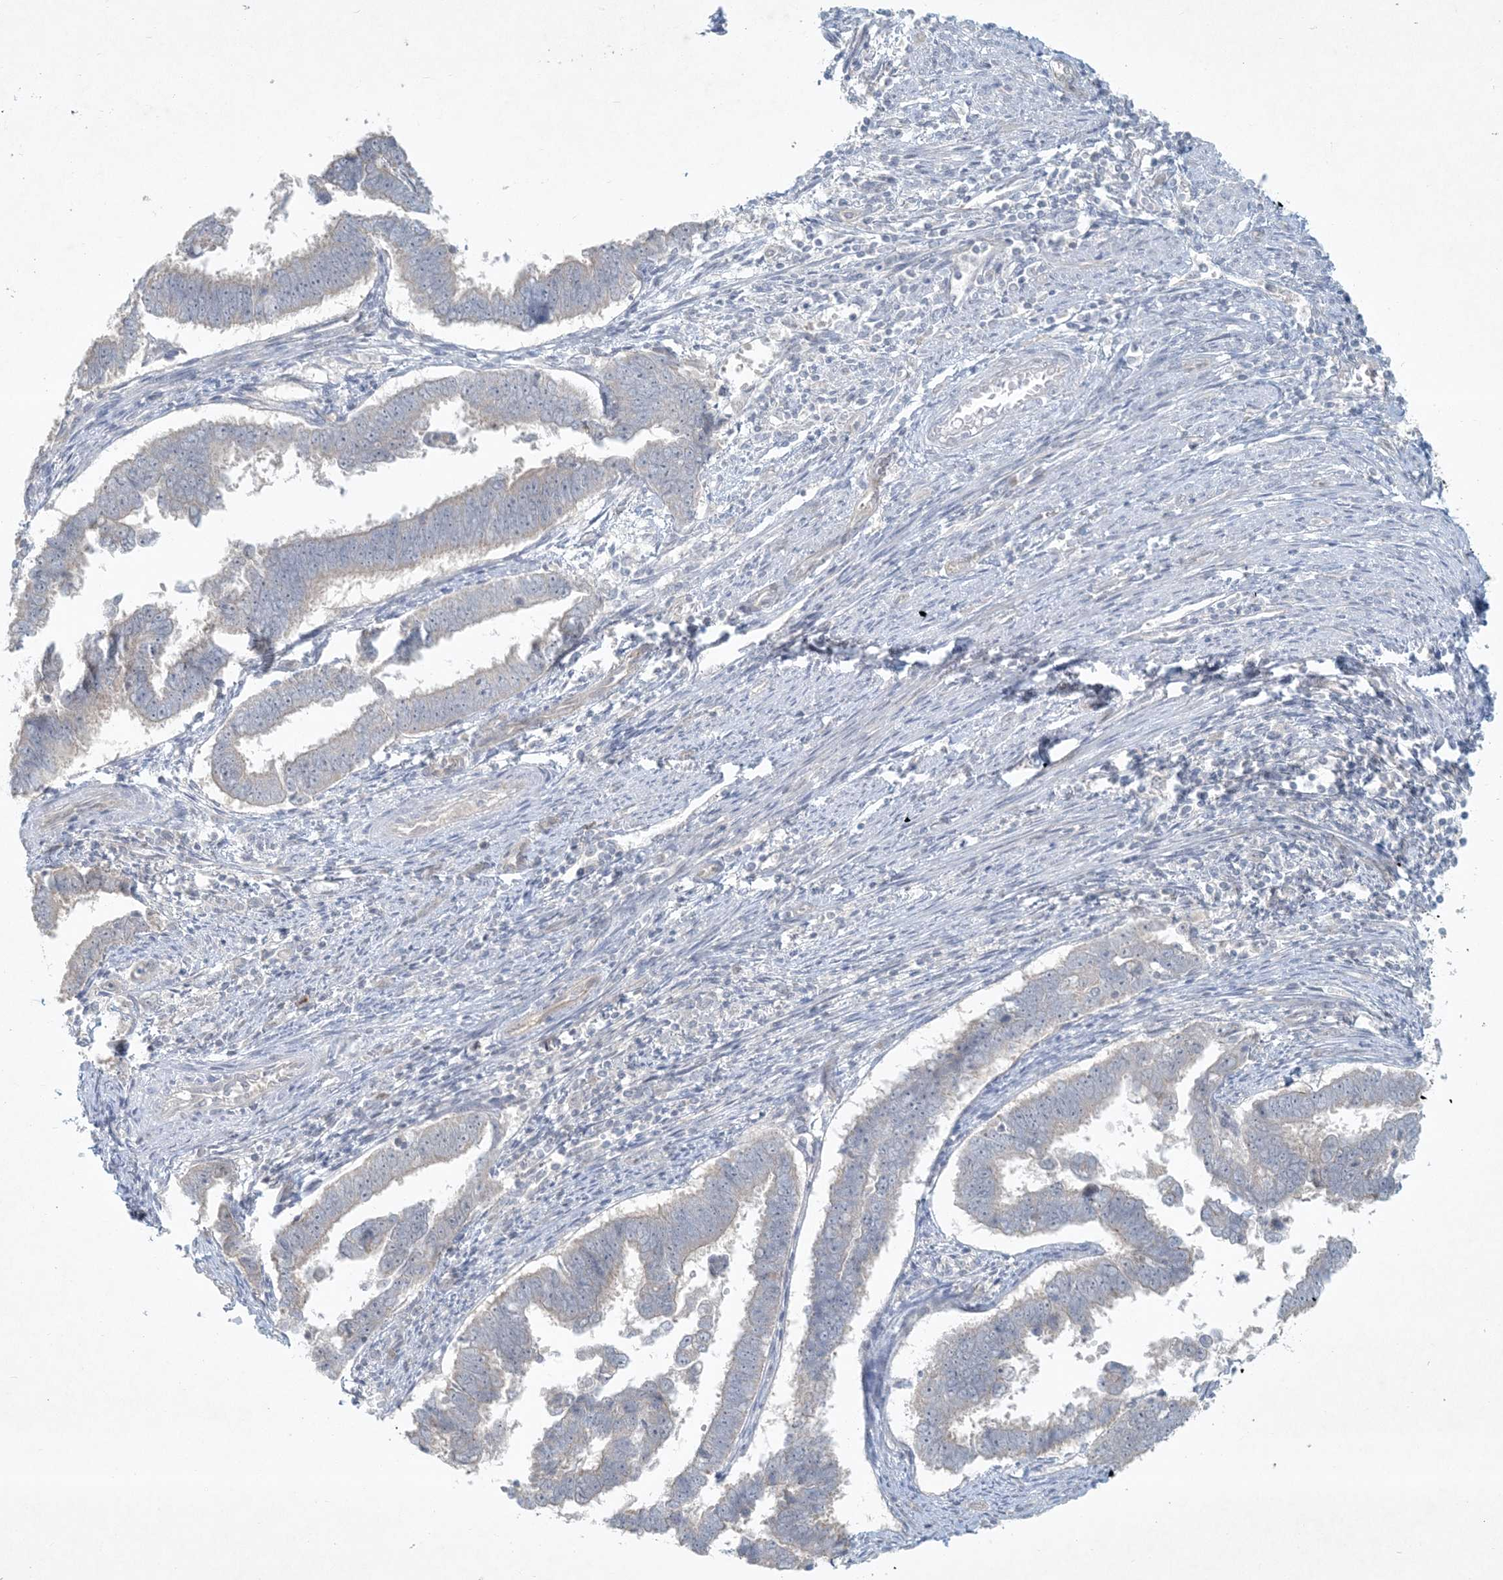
{"staining": {"intensity": "negative", "quantity": "none", "location": "none"}, "tissue": "endometrial cancer", "cell_type": "Tumor cells", "image_type": "cancer", "snomed": [{"axis": "morphology", "description": "Adenocarcinoma, NOS"}, {"axis": "topography", "description": "Endometrium"}], "caption": "DAB (3,3'-diaminobenzidine) immunohistochemical staining of human adenocarcinoma (endometrial) demonstrates no significant expression in tumor cells.", "gene": "BCORL1", "patient": {"sex": "female", "age": 75}}